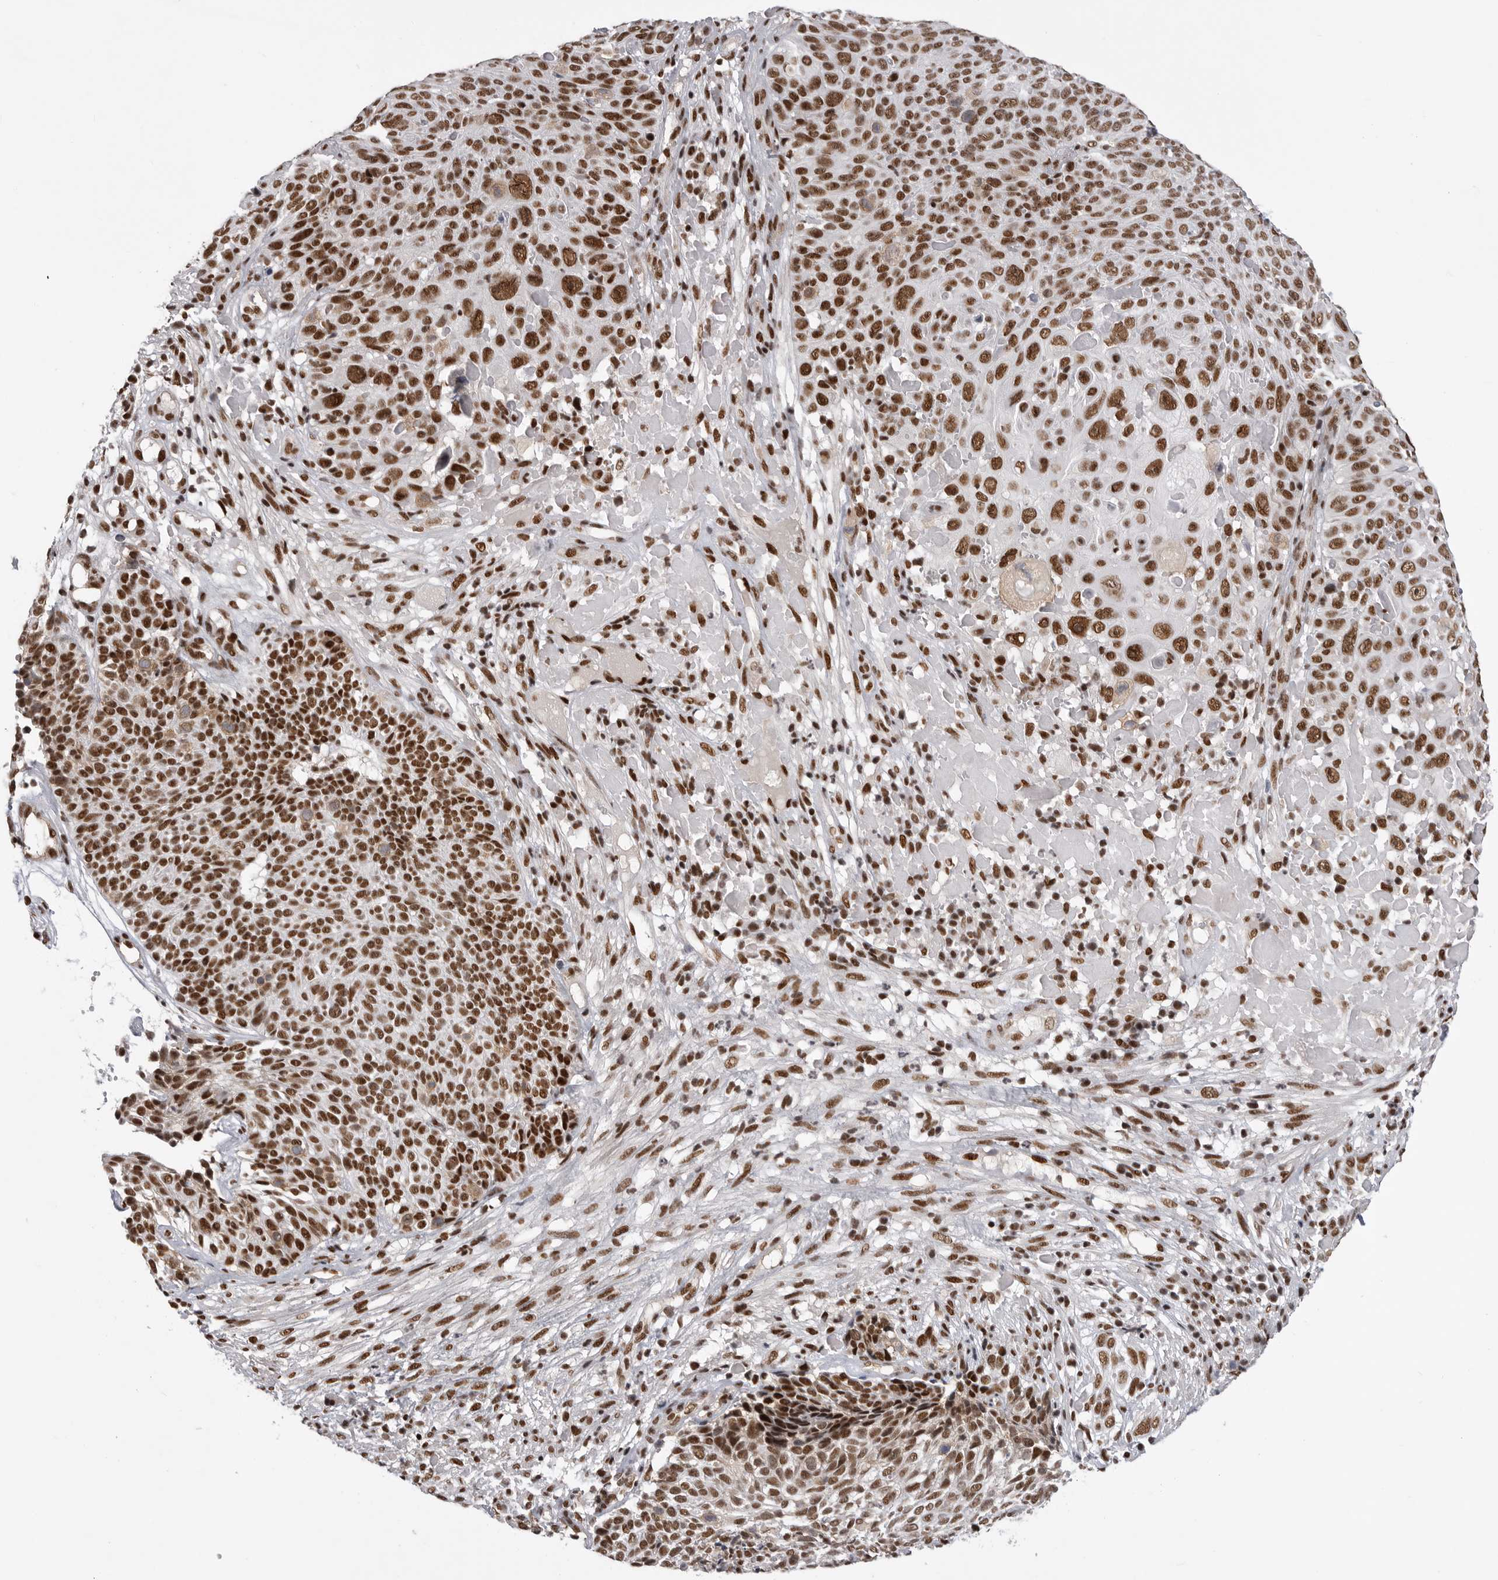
{"staining": {"intensity": "strong", "quantity": ">75%", "location": "nuclear"}, "tissue": "cervical cancer", "cell_type": "Tumor cells", "image_type": "cancer", "snomed": [{"axis": "morphology", "description": "Squamous cell carcinoma, NOS"}, {"axis": "topography", "description": "Cervix"}], "caption": "IHC of human squamous cell carcinoma (cervical) displays high levels of strong nuclear positivity in approximately >75% of tumor cells.", "gene": "PPP1R8", "patient": {"sex": "female", "age": 74}}